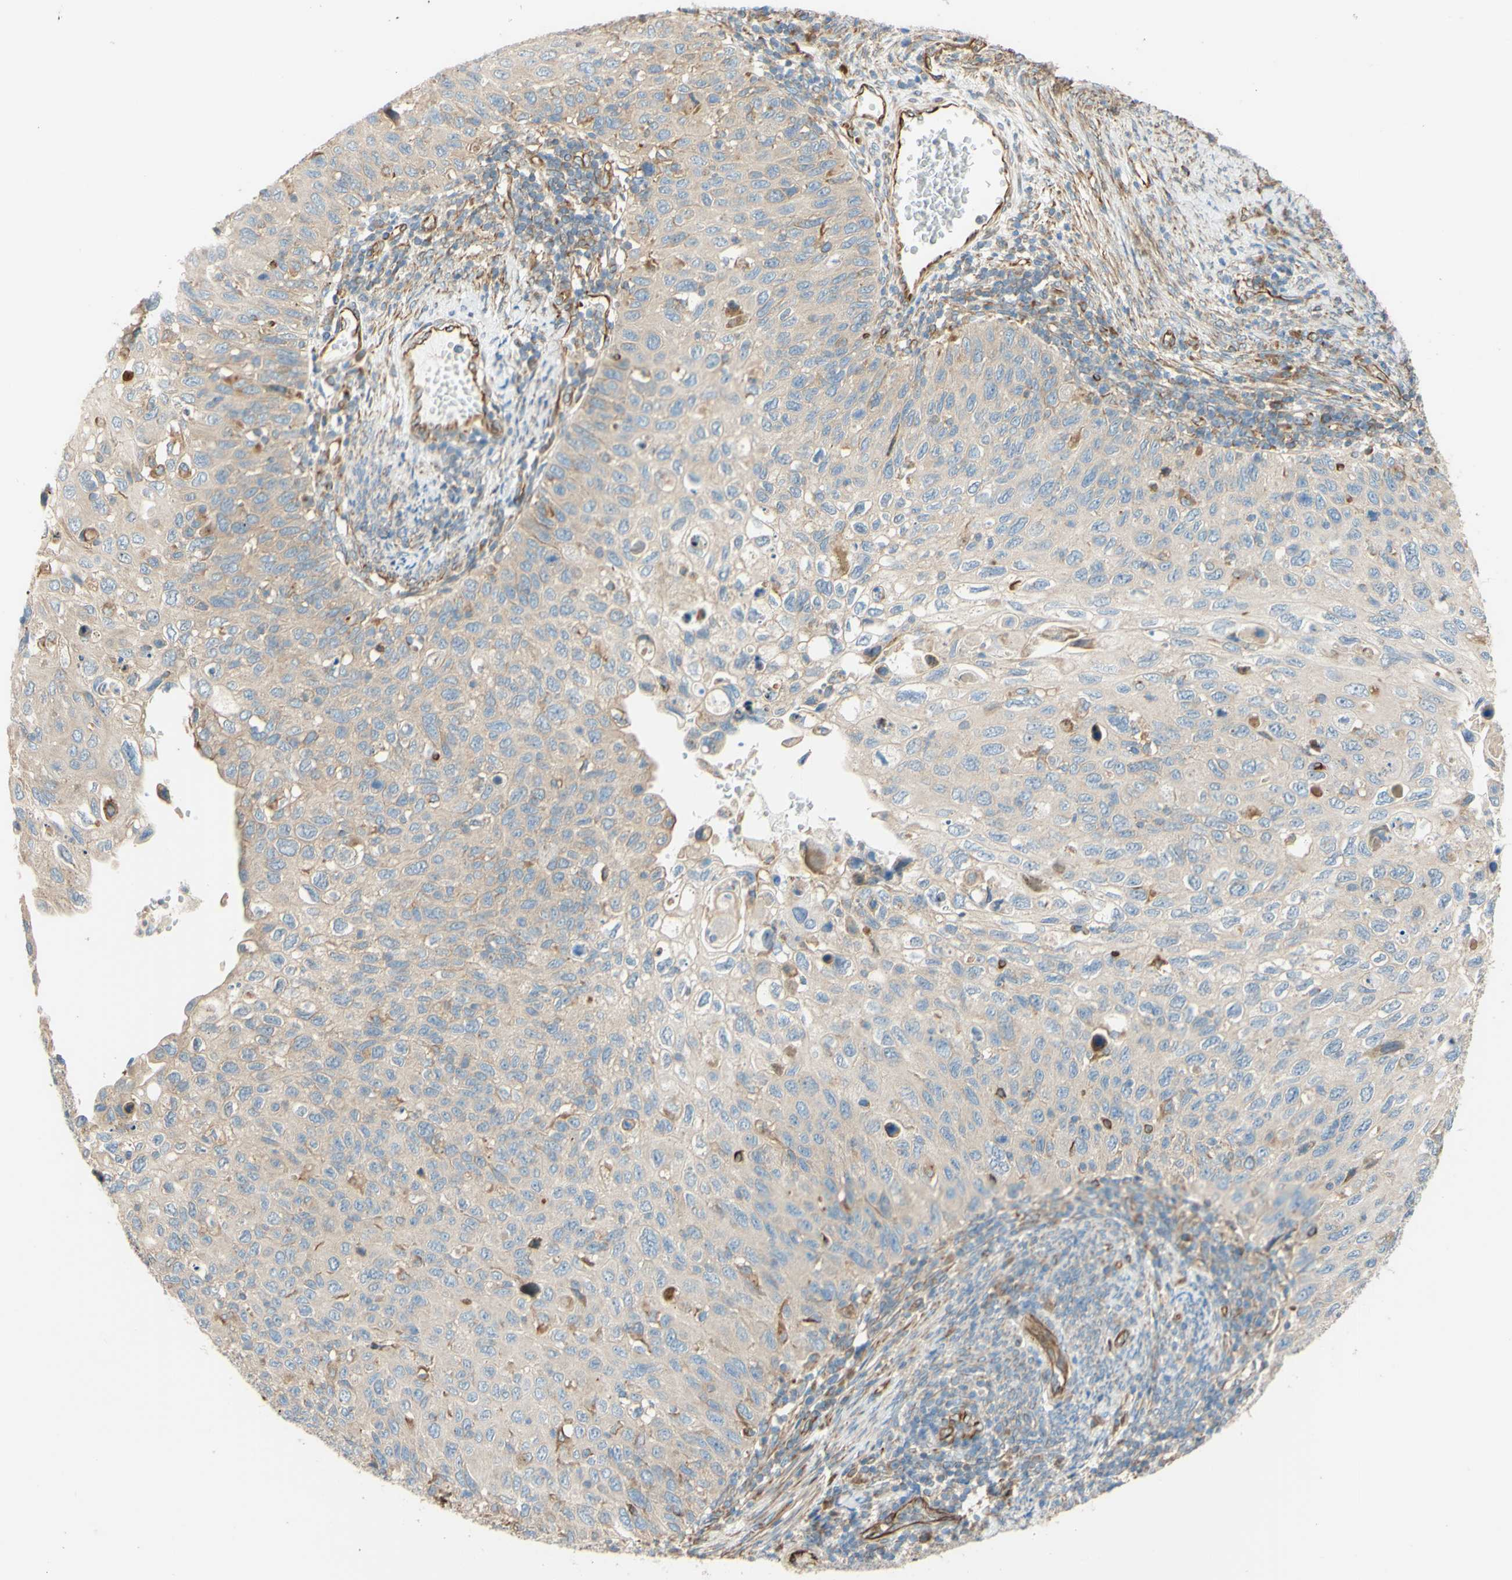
{"staining": {"intensity": "weak", "quantity": ">75%", "location": "cytoplasmic/membranous"}, "tissue": "cervical cancer", "cell_type": "Tumor cells", "image_type": "cancer", "snomed": [{"axis": "morphology", "description": "Squamous cell carcinoma, NOS"}, {"axis": "topography", "description": "Cervix"}], "caption": "High-power microscopy captured an IHC histopathology image of cervical cancer, revealing weak cytoplasmic/membranous staining in about >75% of tumor cells.", "gene": "C1orf43", "patient": {"sex": "female", "age": 70}}